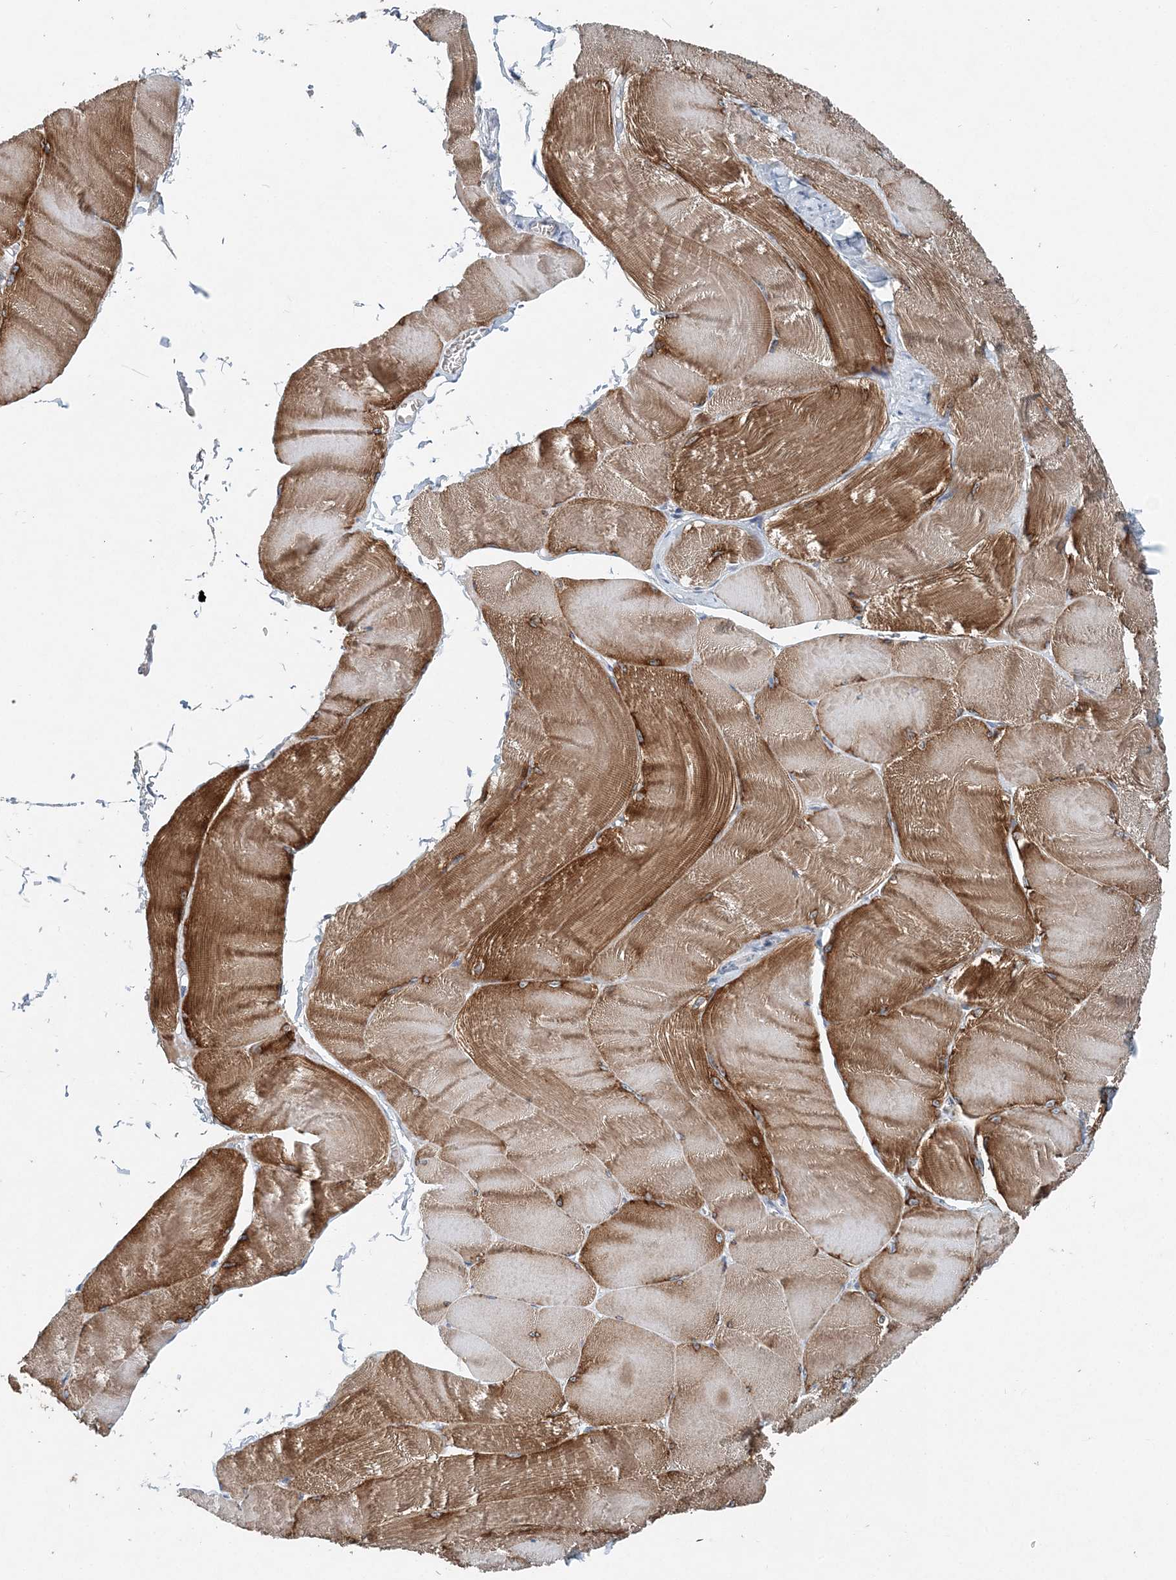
{"staining": {"intensity": "moderate", "quantity": ">75%", "location": "cytoplasmic/membranous"}, "tissue": "skeletal muscle", "cell_type": "Myocytes", "image_type": "normal", "snomed": [{"axis": "morphology", "description": "Normal tissue, NOS"}, {"axis": "morphology", "description": "Basal cell carcinoma"}, {"axis": "topography", "description": "Skeletal muscle"}], "caption": "Skeletal muscle stained with DAB (3,3'-diaminobenzidine) immunohistochemistry (IHC) exhibits medium levels of moderate cytoplasmic/membranous positivity in approximately >75% of myocytes.", "gene": "EEF1A2", "patient": {"sex": "female", "age": 64}}